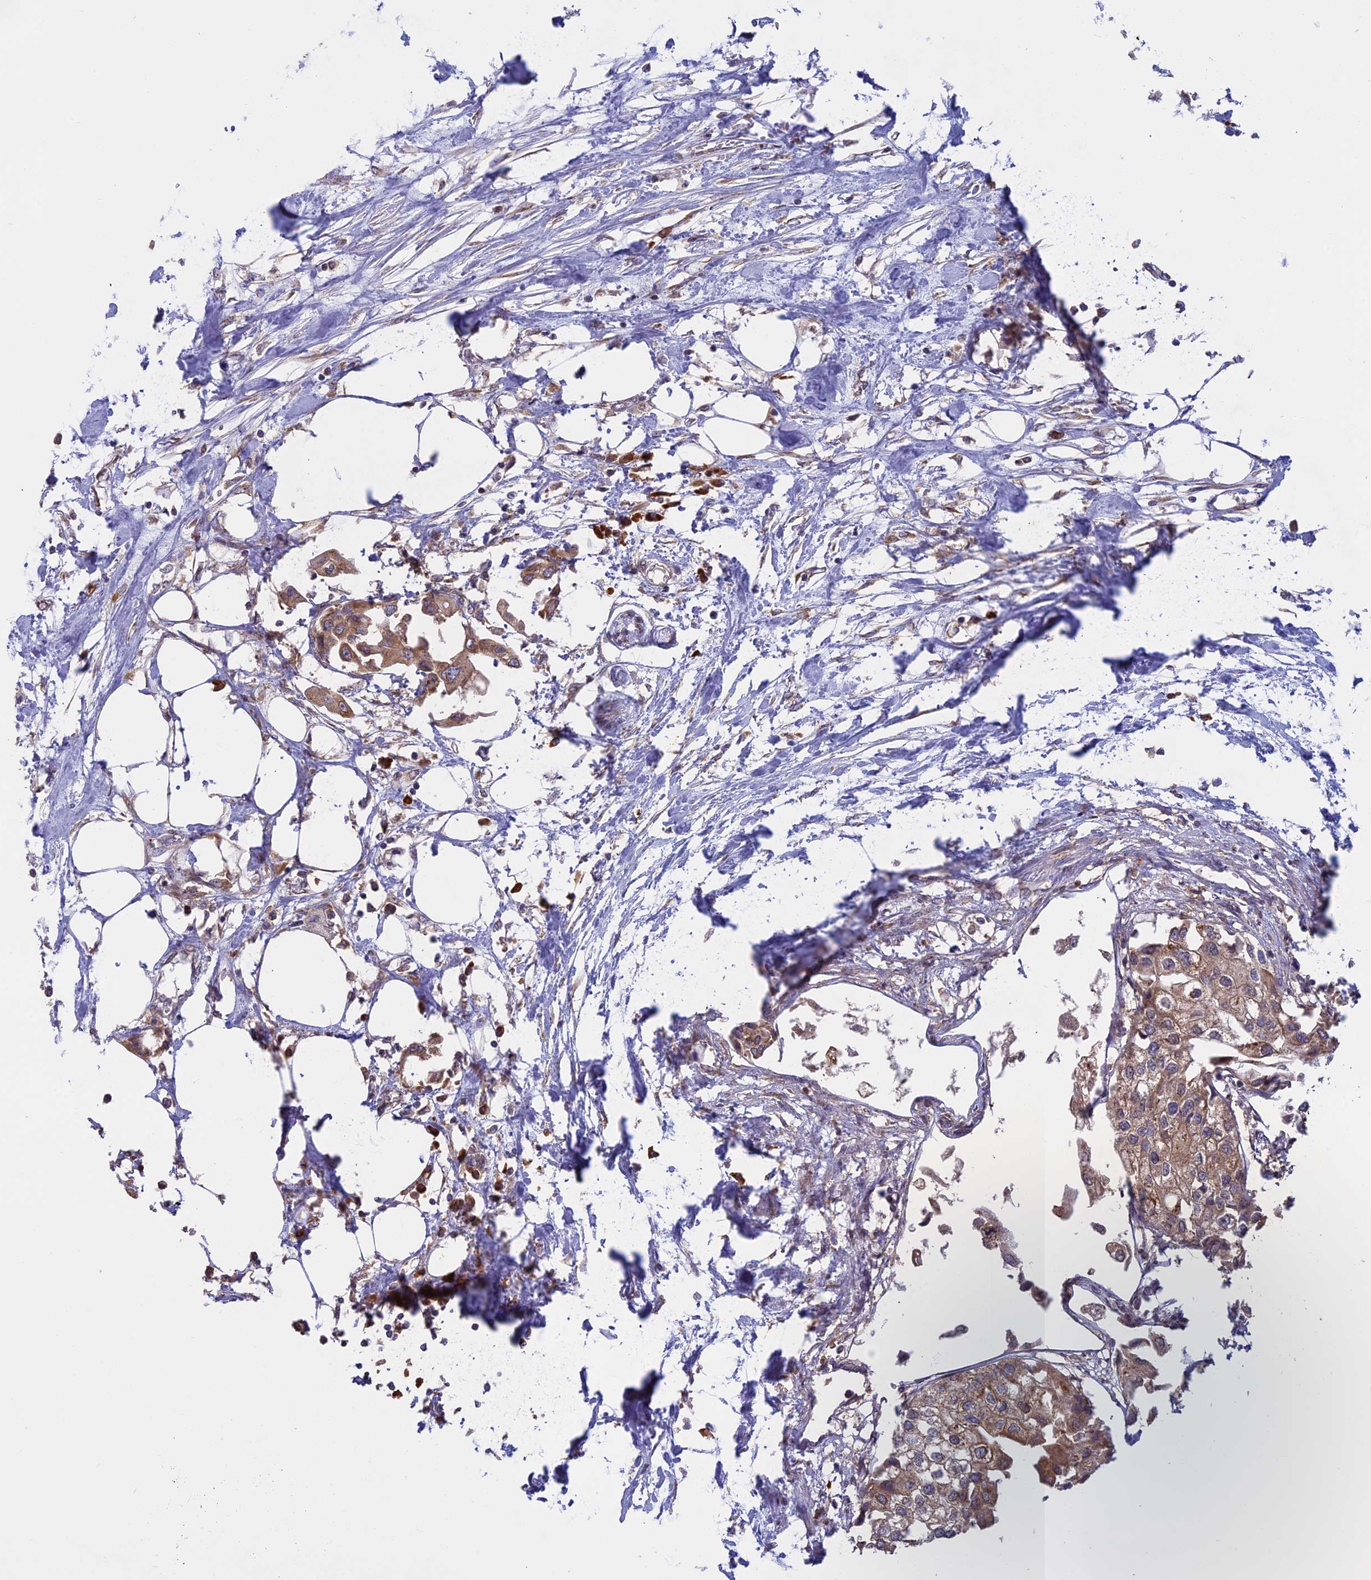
{"staining": {"intensity": "moderate", "quantity": ">75%", "location": "cytoplasmic/membranous"}, "tissue": "urothelial cancer", "cell_type": "Tumor cells", "image_type": "cancer", "snomed": [{"axis": "morphology", "description": "Urothelial carcinoma, High grade"}, {"axis": "topography", "description": "Urinary bladder"}], "caption": "Urothelial cancer tissue shows moderate cytoplasmic/membranous staining in approximately >75% of tumor cells", "gene": "TMEM208", "patient": {"sex": "male", "age": 64}}